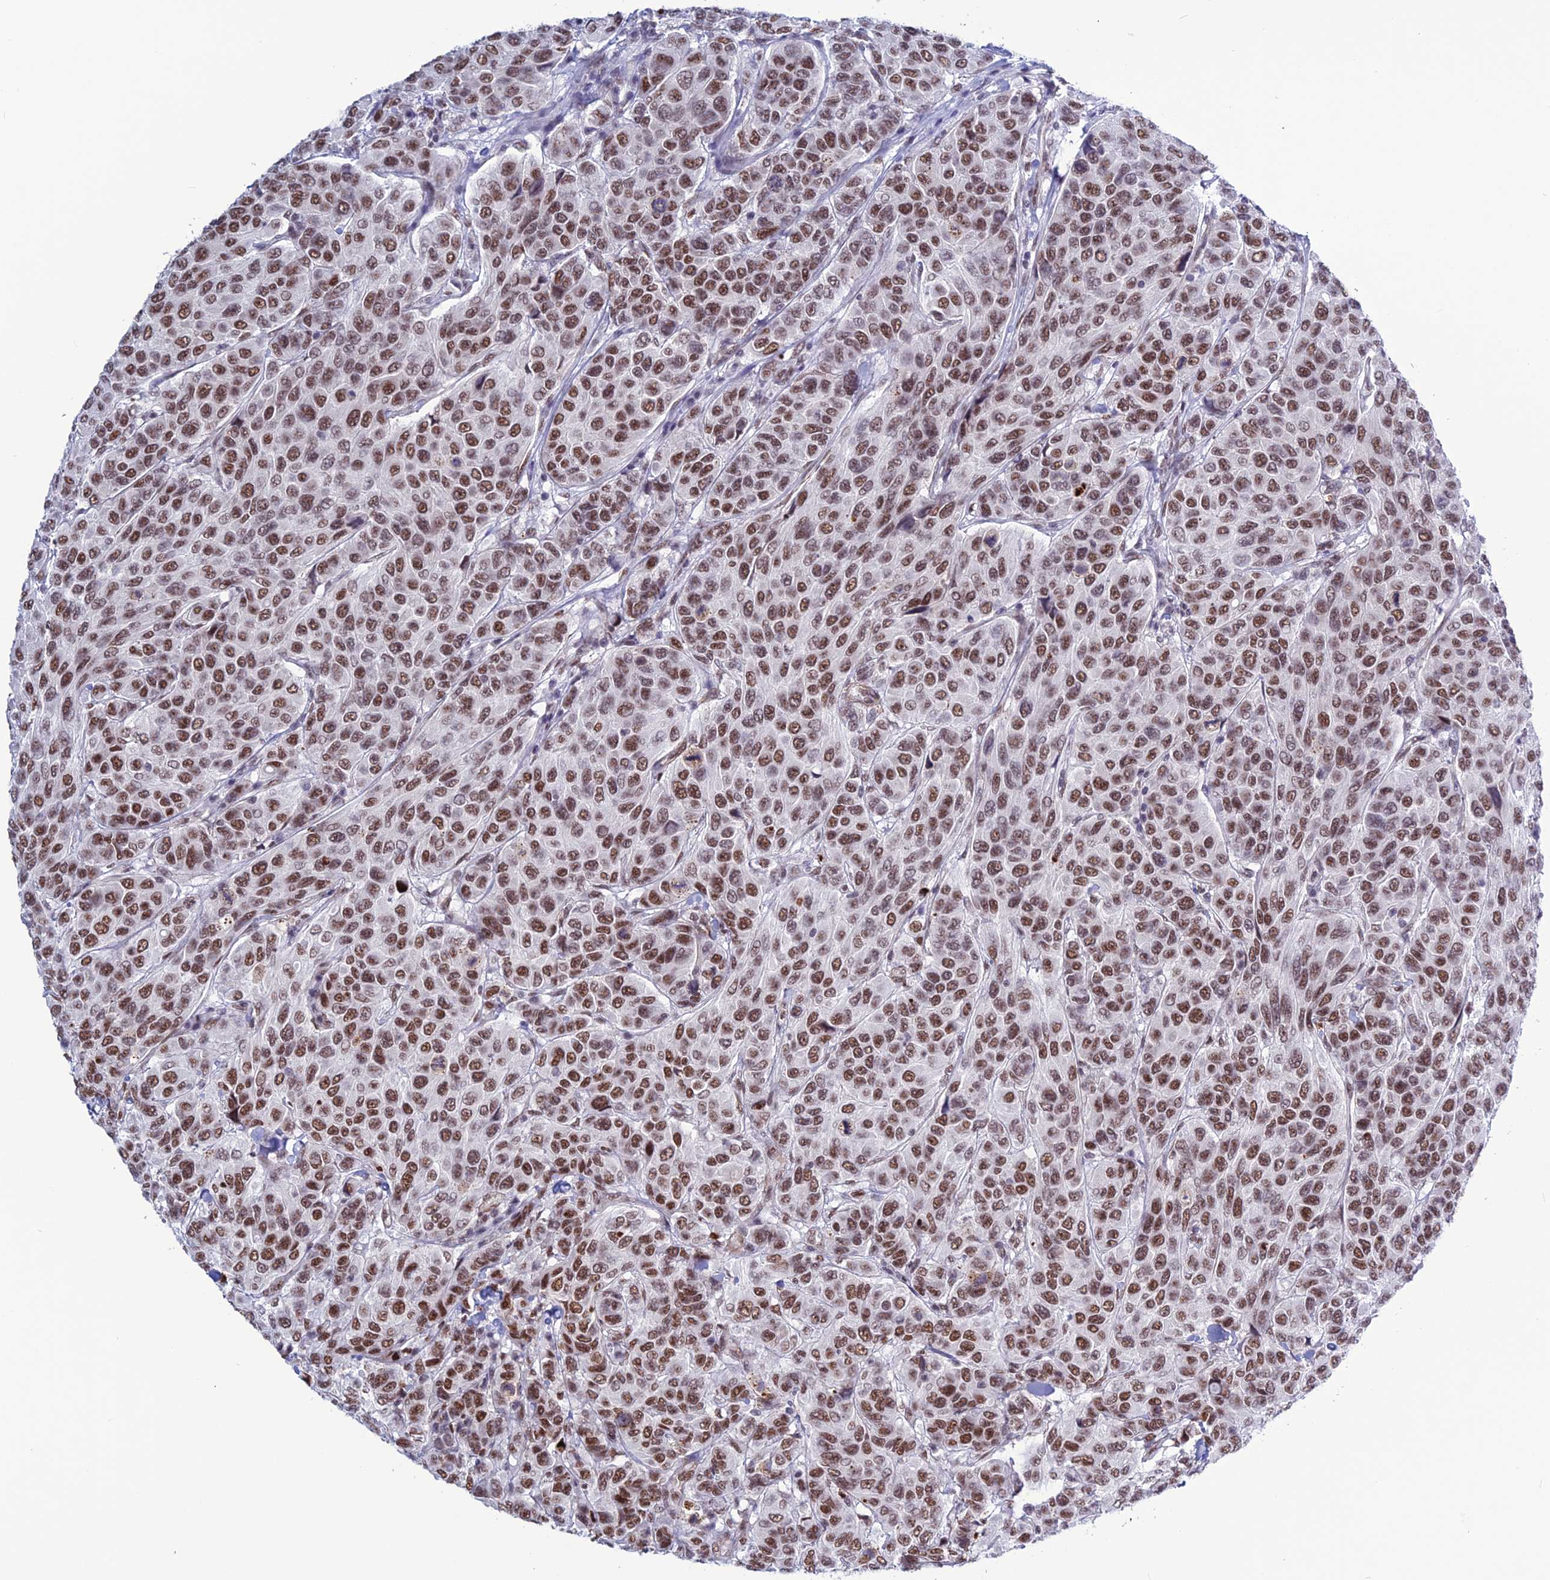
{"staining": {"intensity": "moderate", "quantity": ">75%", "location": "nuclear"}, "tissue": "breast cancer", "cell_type": "Tumor cells", "image_type": "cancer", "snomed": [{"axis": "morphology", "description": "Duct carcinoma"}, {"axis": "topography", "description": "Breast"}], "caption": "An immunohistochemistry (IHC) photomicrograph of tumor tissue is shown. Protein staining in brown labels moderate nuclear positivity in breast cancer within tumor cells.", "gene": "U2AF1", "patient": {"sex": "female", "age": 55}}